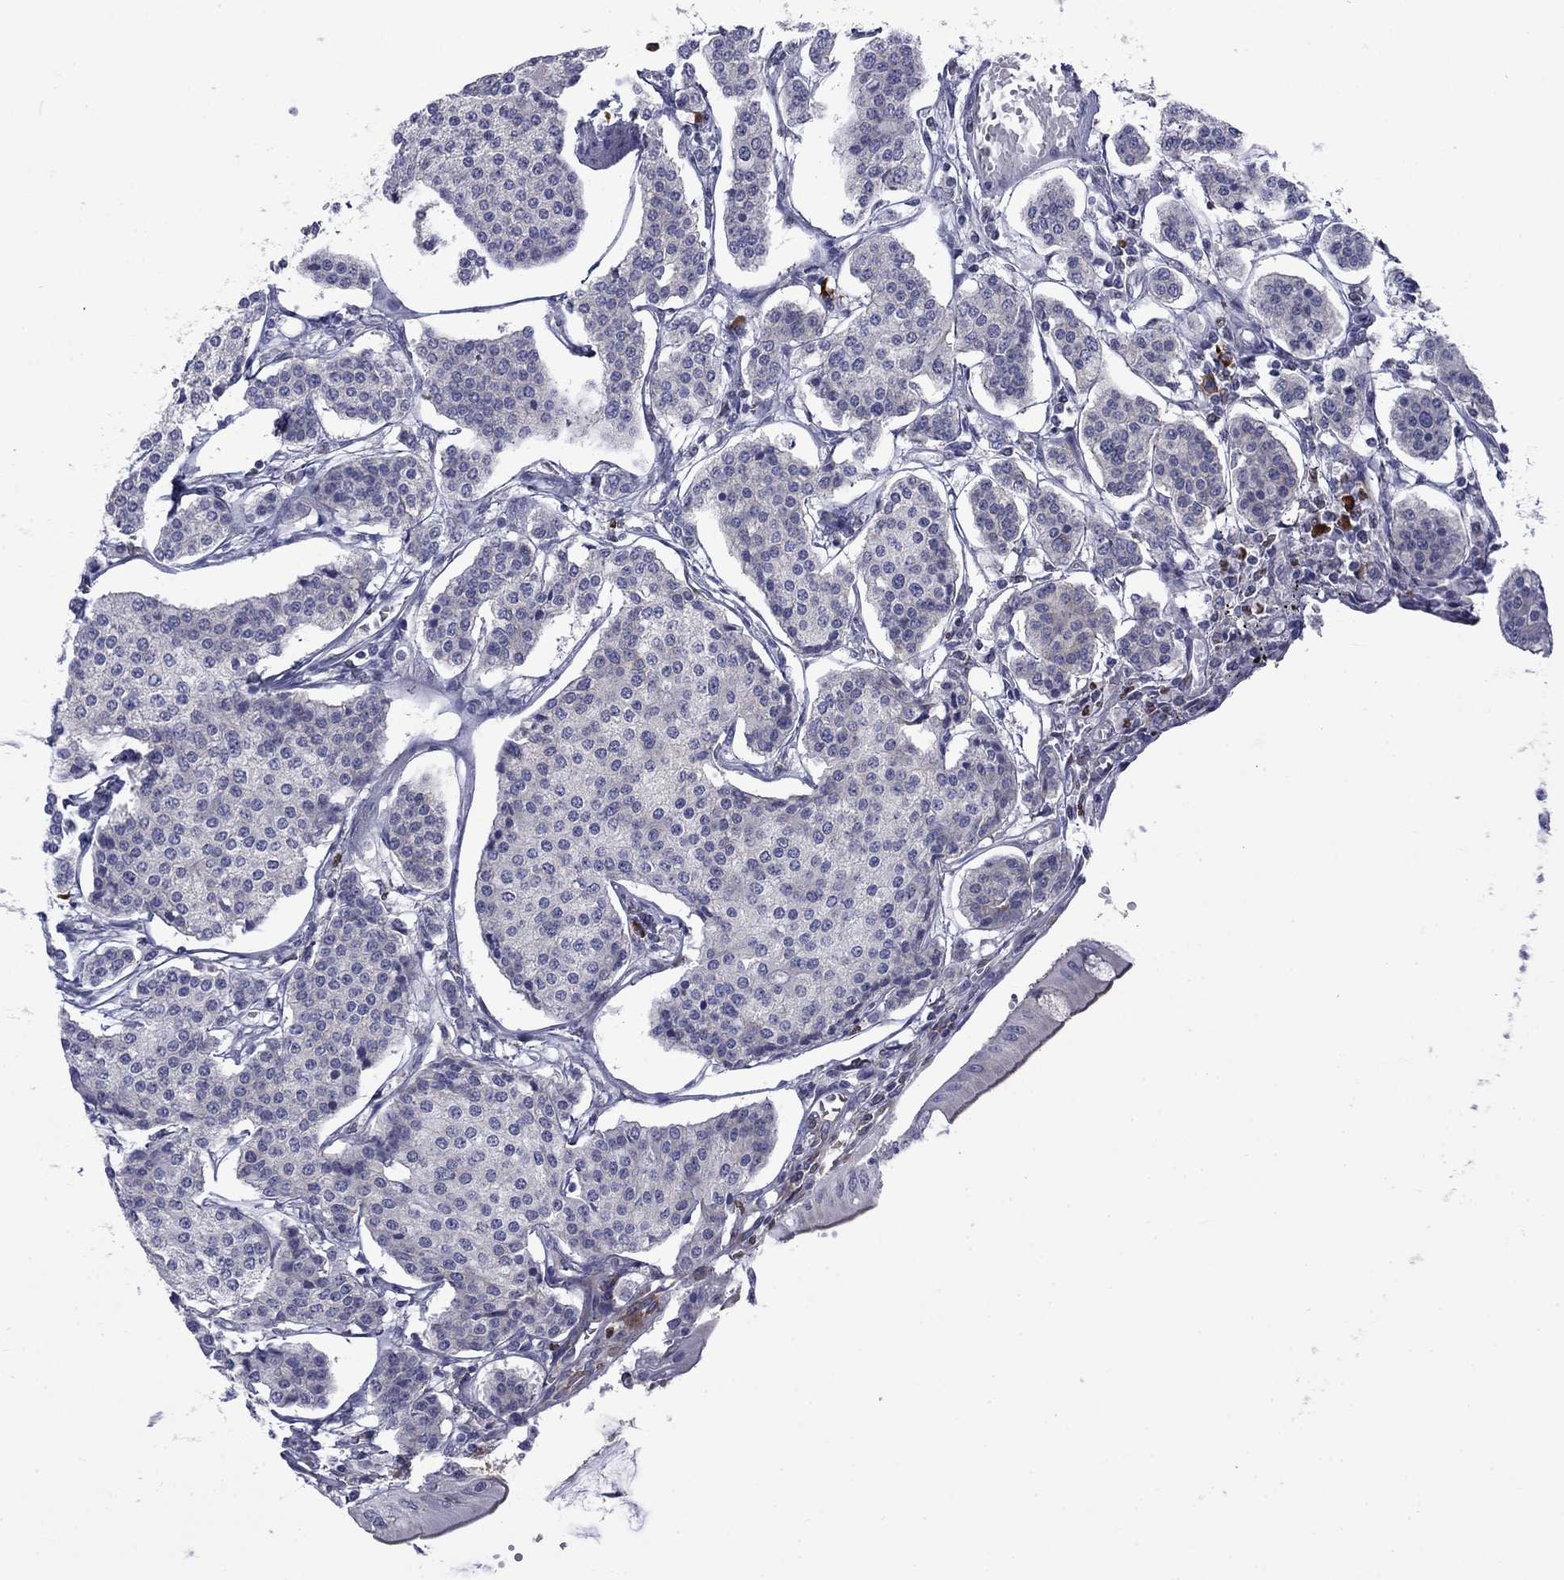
{"staining": {"intensity": "negative", "quantity": "none", "location": "none"}, "tissue": "carcinoid", "cell_type": "Tumor cells", "image_type": "cancer", "snomed": [{"axis": "morphology", "description": "Carcinoid, malignant, NOS"}, {"axis": "topography", "description": "Small intestine"}], "caption": "This is an immunohistochemistry (IHC) photomicrograph of human carcinoid. There is no positivity in tumor cells.", "gene": "PABPC4", "patient": {"sex": "female", "age": 65}}